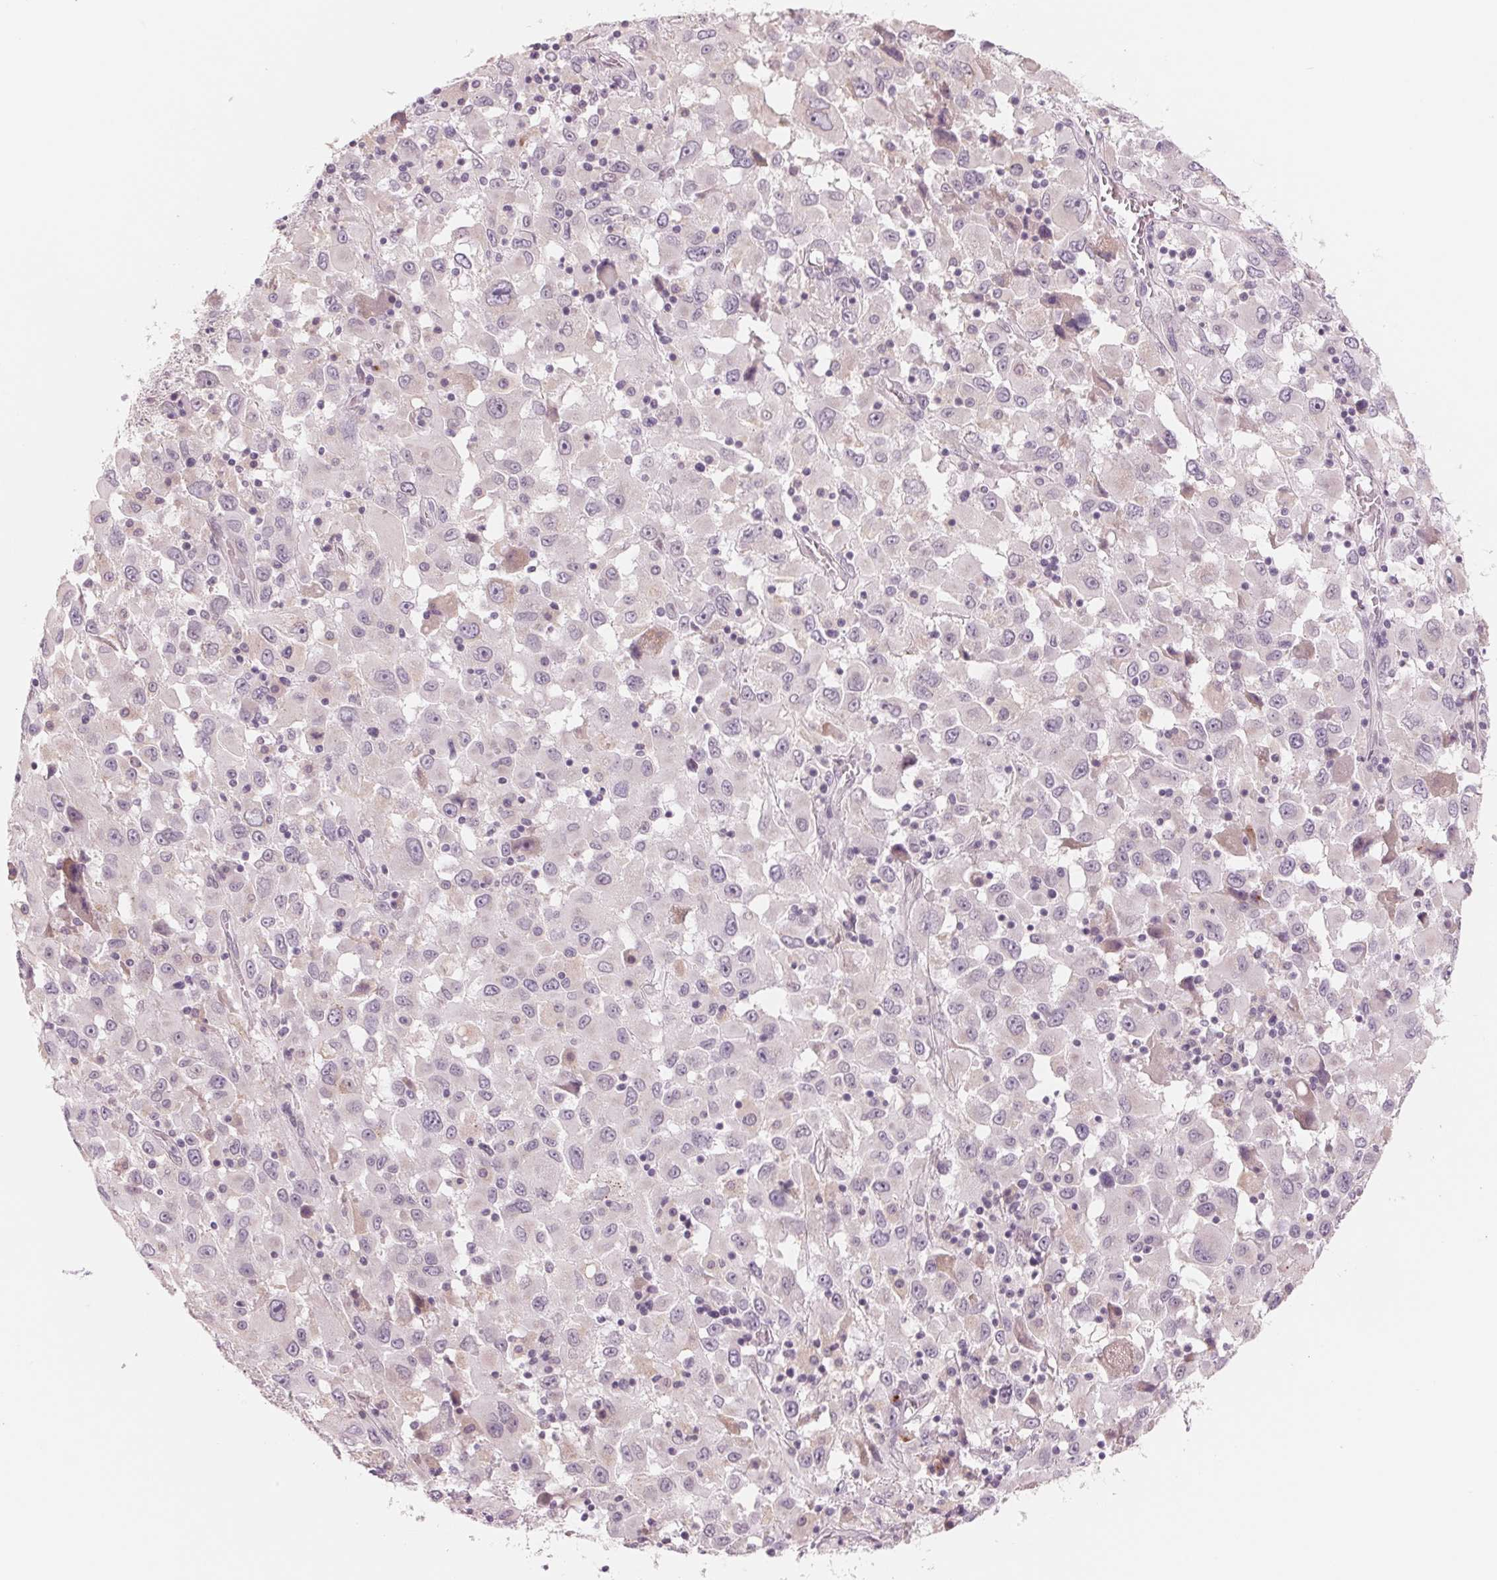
{"staining": {"intensity": "negative", "quantity": "none", "location": "none"}, "tissue": "melanoma", "cell_type": "Tumor cells", "image_type": "cancer", "snomed": [{"axis": "morphology", "description": "Malignant melanoma, Metastatic site"}, {"axis": "topography", "description": "Soft tissue"}], "caption": "Protein analysis of malignant melanoma (metastatic site) exhibits no significant expression in tumor cells.", "gene": "IL9R", "patient": {"sex": "male", "age": 50}}